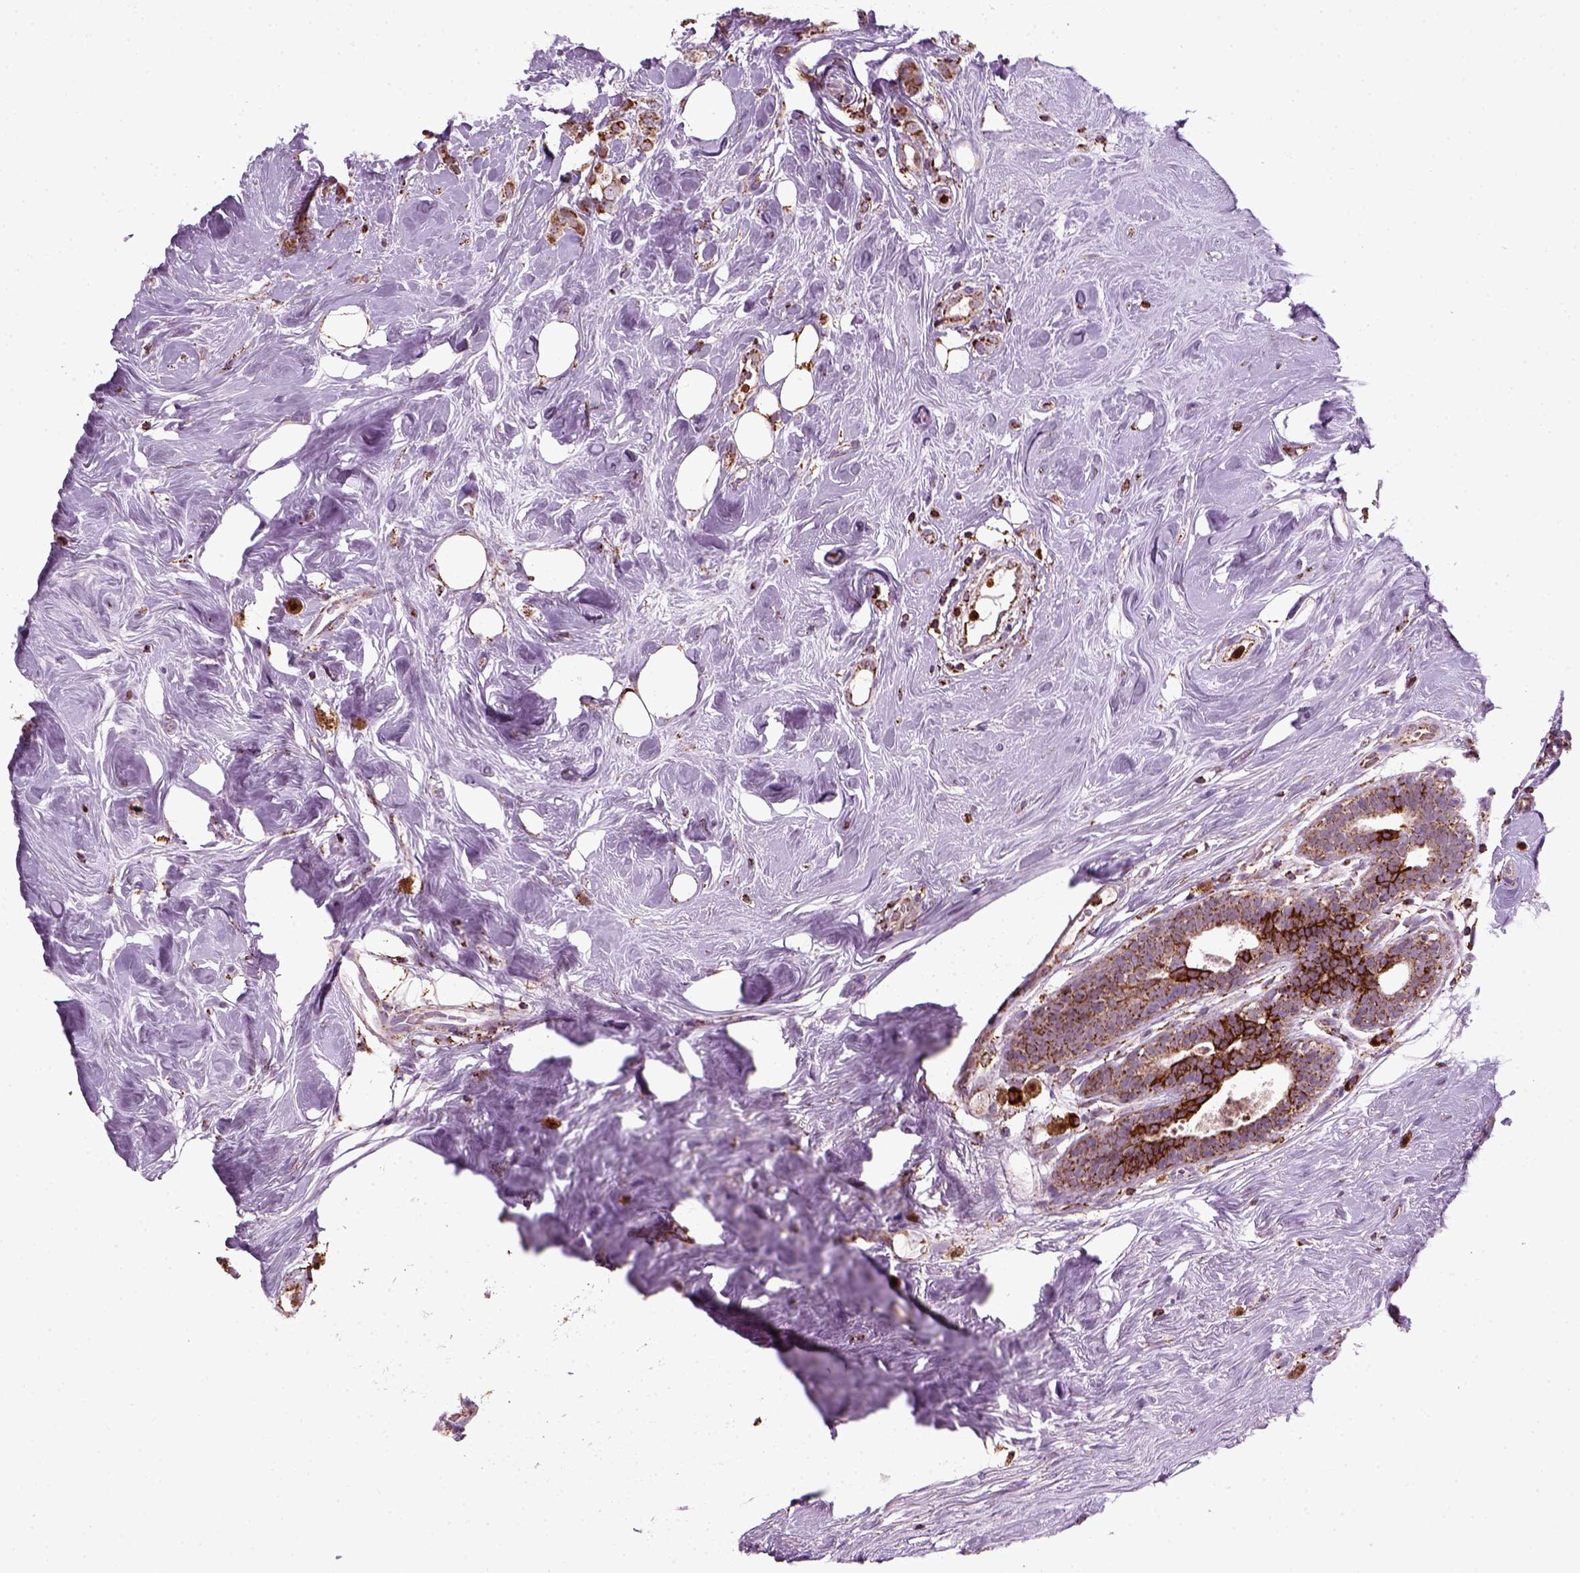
{"staining": {"intensity": "strong", "quantity": ">75%", "location": "cytoplasmic/membranous"}, "tissue": "breast cancer", "cell_type": "Tumor cells", "image_type": "cancer", "snomed": [{"axis": "morphology", "description": "Lobular carcinoma"}, {"axis": "topography", "description": "Breast"}], "caption": "There is high levels of strong cytoplasmic/membranous staining in tumor cells of lobular carcinoma (breast), as demonstrated by immunohistochemical staining (brown color).", "gene": "NUDT16L1", "patient": {"sex": "female", "age": 49}}